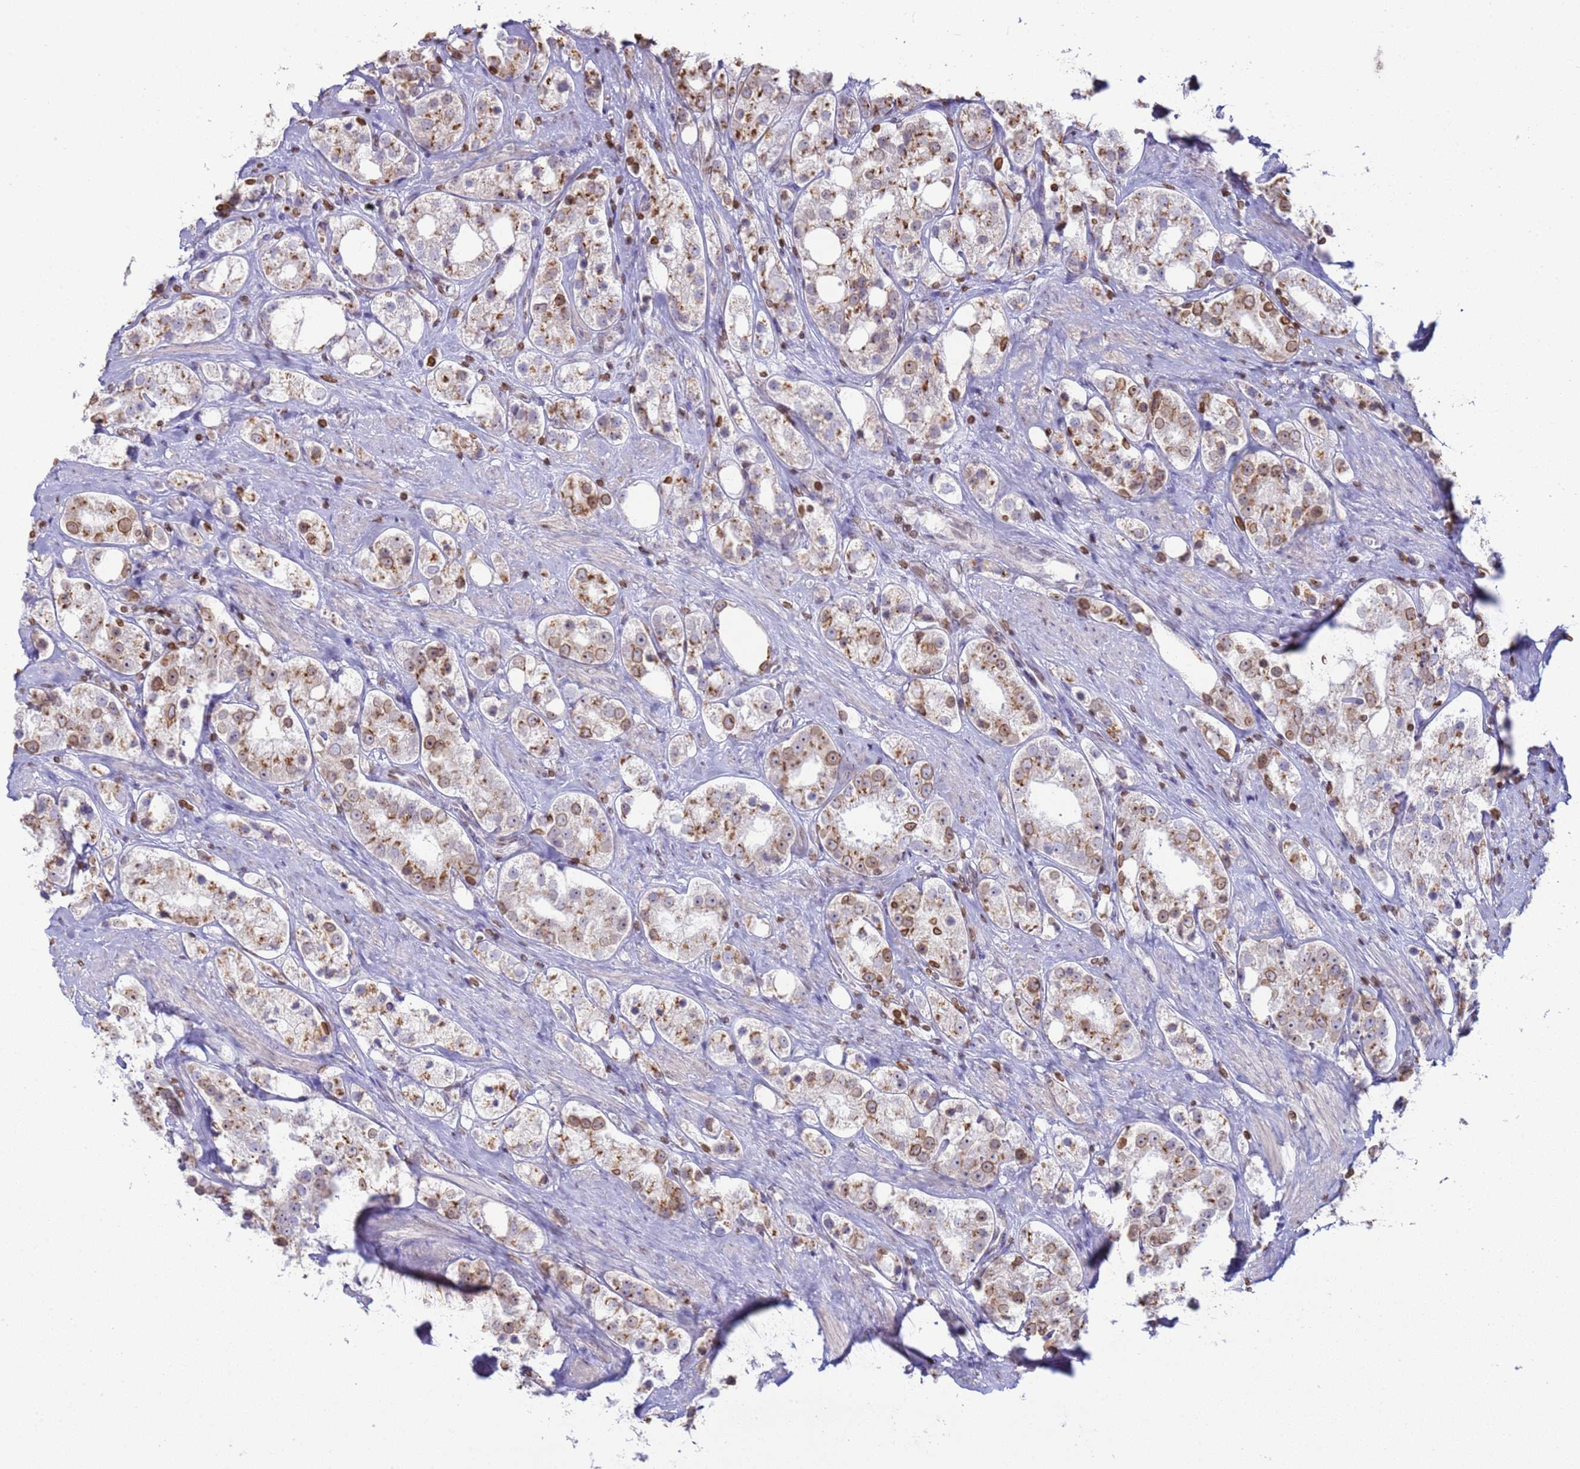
{"staining": {"intensity": "moderate", "quantity": ">75%", "location": "cytoplasmic/membranous,nuclear"}, "tissue": "prostate cancer", "cell_type": "Tumor cells", "image_type": "cancer", "snomed": [{"axis": "morphology", "description": "Adenocarcinoma, NOS"}, {"axis": "topography", "description": "Prostate"}], "caption": "Prostate cancer was stained to show a protein in brown. There is medium levels of moderate cytoplasmic/membranous and nuclear positivity in approximately >75% of tumor cells.", "gene": "DHX37", "patient": {"sex": "male", "age": 79}}